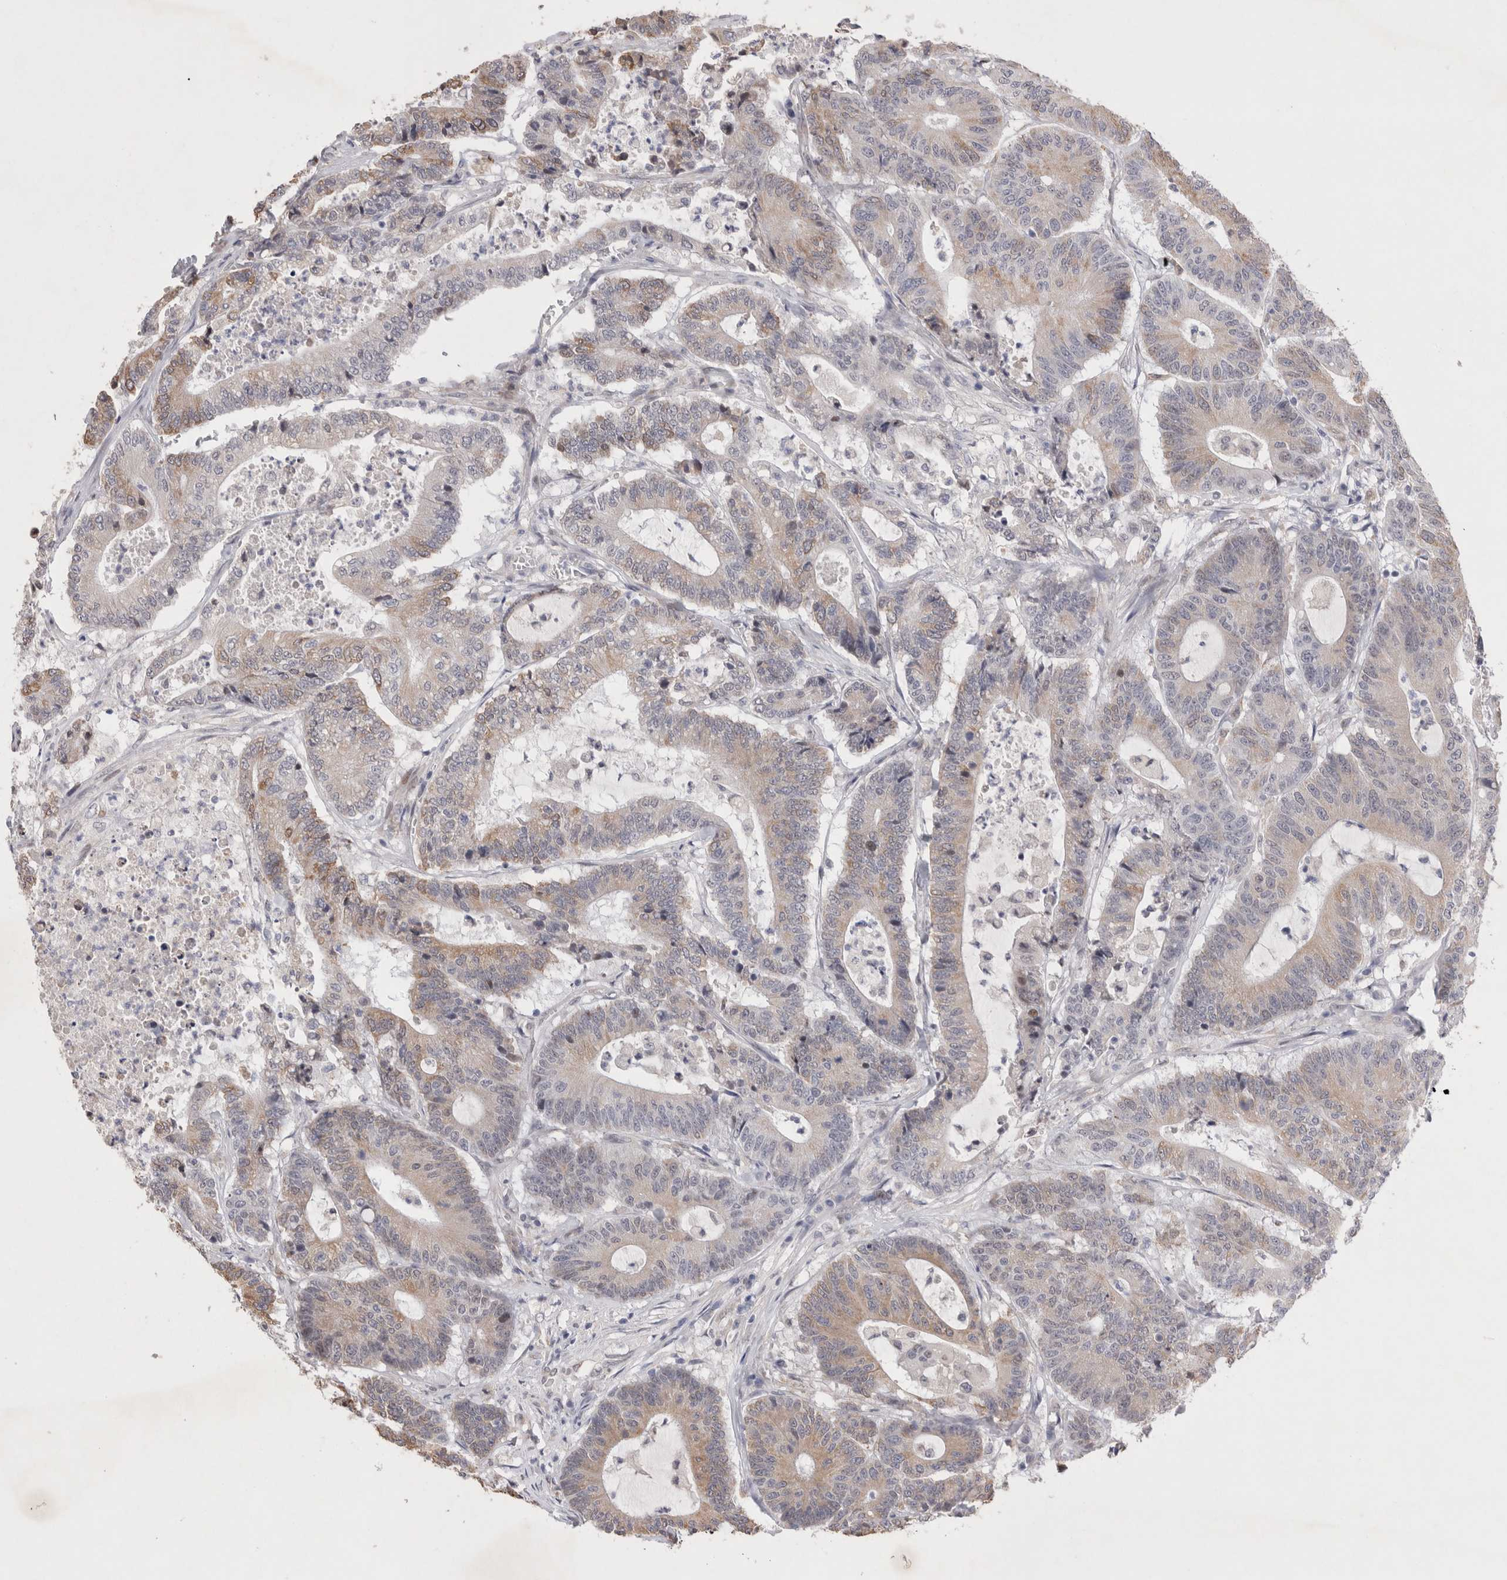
{"staining": {"intensity": "moderate", "quantity": "25%-75%", "location": "cytoplasmic/membranous"}, "tissue": "colorectal cancer", "cell_type": "Tumor cells", "image_type": "cancer", "snomed": [{"axis": "morphology", "description": "Adenocarcinoma, NOS"}, {"axis": "topography", "description": "Colon"}], "caption": "Colorectal cancer (adenocarcinoma) stained with DAB IHC shows medium levels of moderate cytoplasmic/membranous staining in approximately 25%-75% of tumor cells.", "gene": "GIMAP6", "patient": {"sex": "female", "age": 84}}